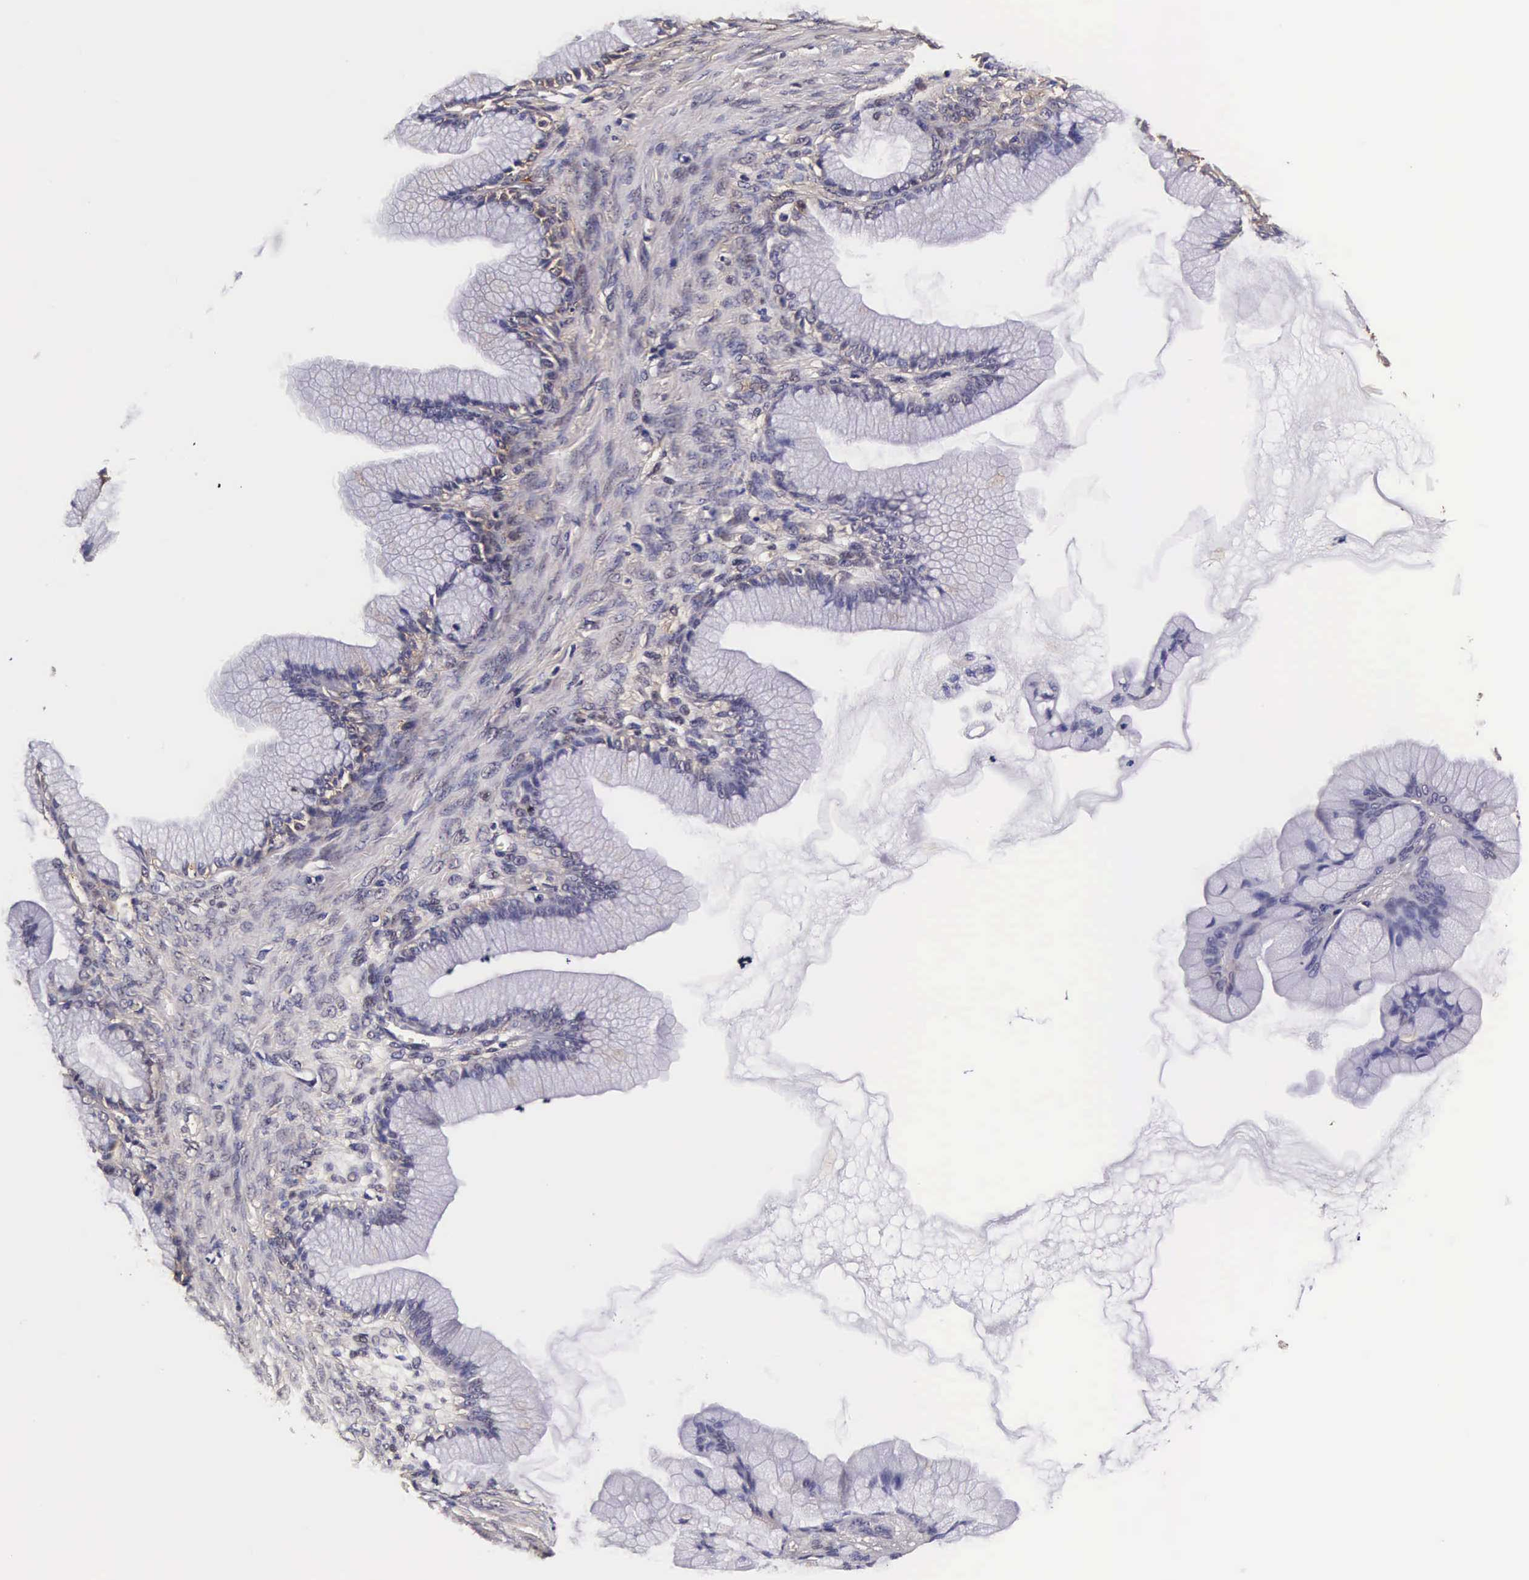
{"staining": {"intensity": "negative", "quantity": "none", "location": "none"}, "tissue": "ovarian cancer", "cell_type": "Tumor cells", "image_type": "cancer", "snomed": [{"axis": "morphology", "description": "Cystadenocarcinoma, mucinous, NOS"}, {"axis": "topography", "description": "Ovary"}], "caption": "IHC micrograph of mucinous cystadenocarcinoma (ovarian) stained for a protein (brown), which shows no positivity in tumor cells.", "gene": "TECPR2", "patient": {"sex": "female", "age": 41}}